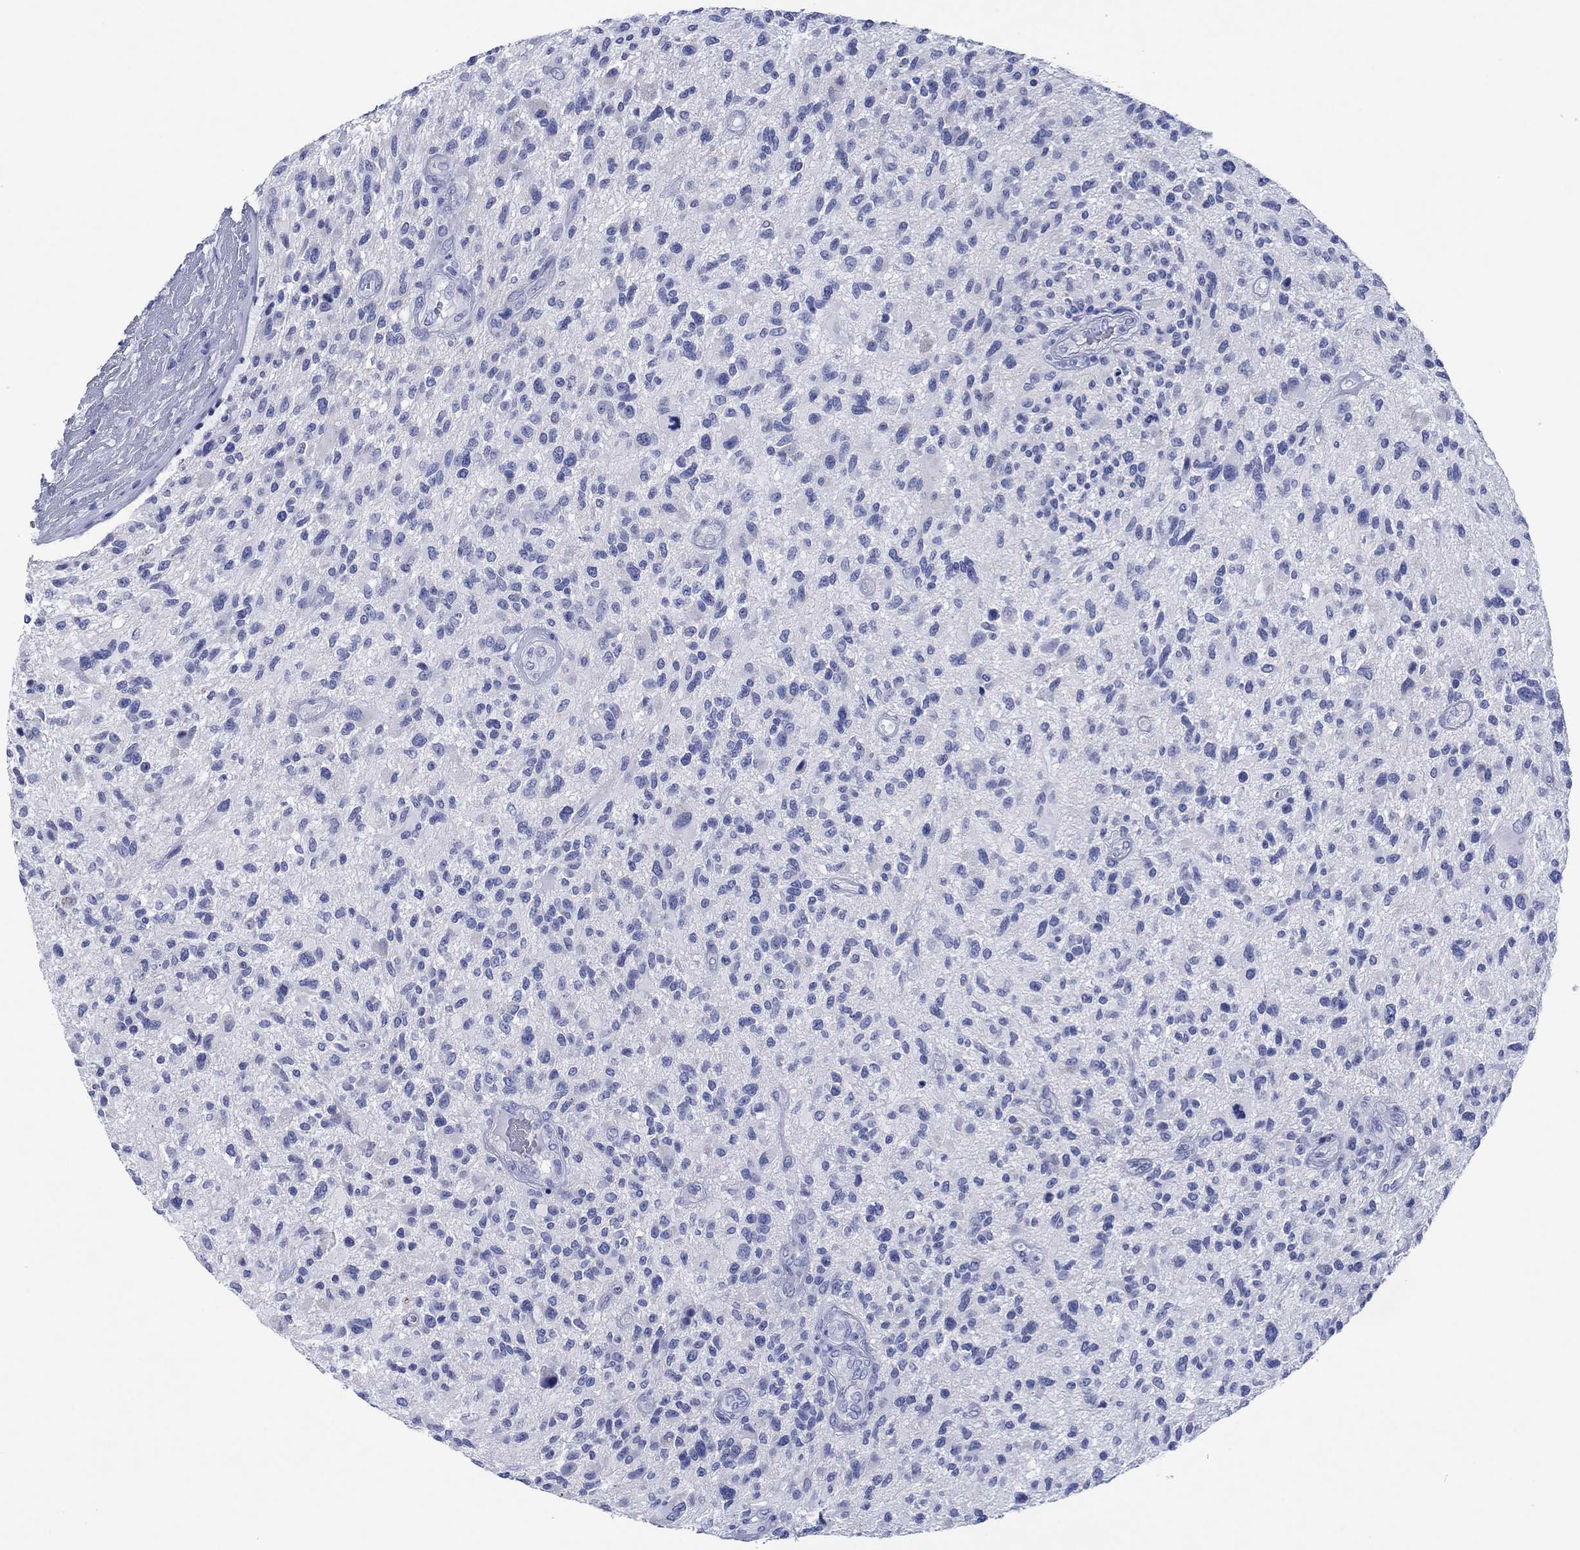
{"staining": {"intensity": "negative", "quantity": "none", "location": "none"}, "tissue": "glioma", "cell_type": "Tumor cells", "image_type": "cancer", "snomed": [{"axis": "morphology", "description": "Glioma, malignant, High grade"}, {"axis": "topography", "description": "Brain"}], "caption": "An image of malignant glioma (high-grade) stained for a protein exhibits no brown staining in tumor cells. (DAB (3,3'-diaminobenzidine) IHC with hematoxylin counter stain).", "gene": "HCRT", "patient": {"sex": "male", "age": 47}}